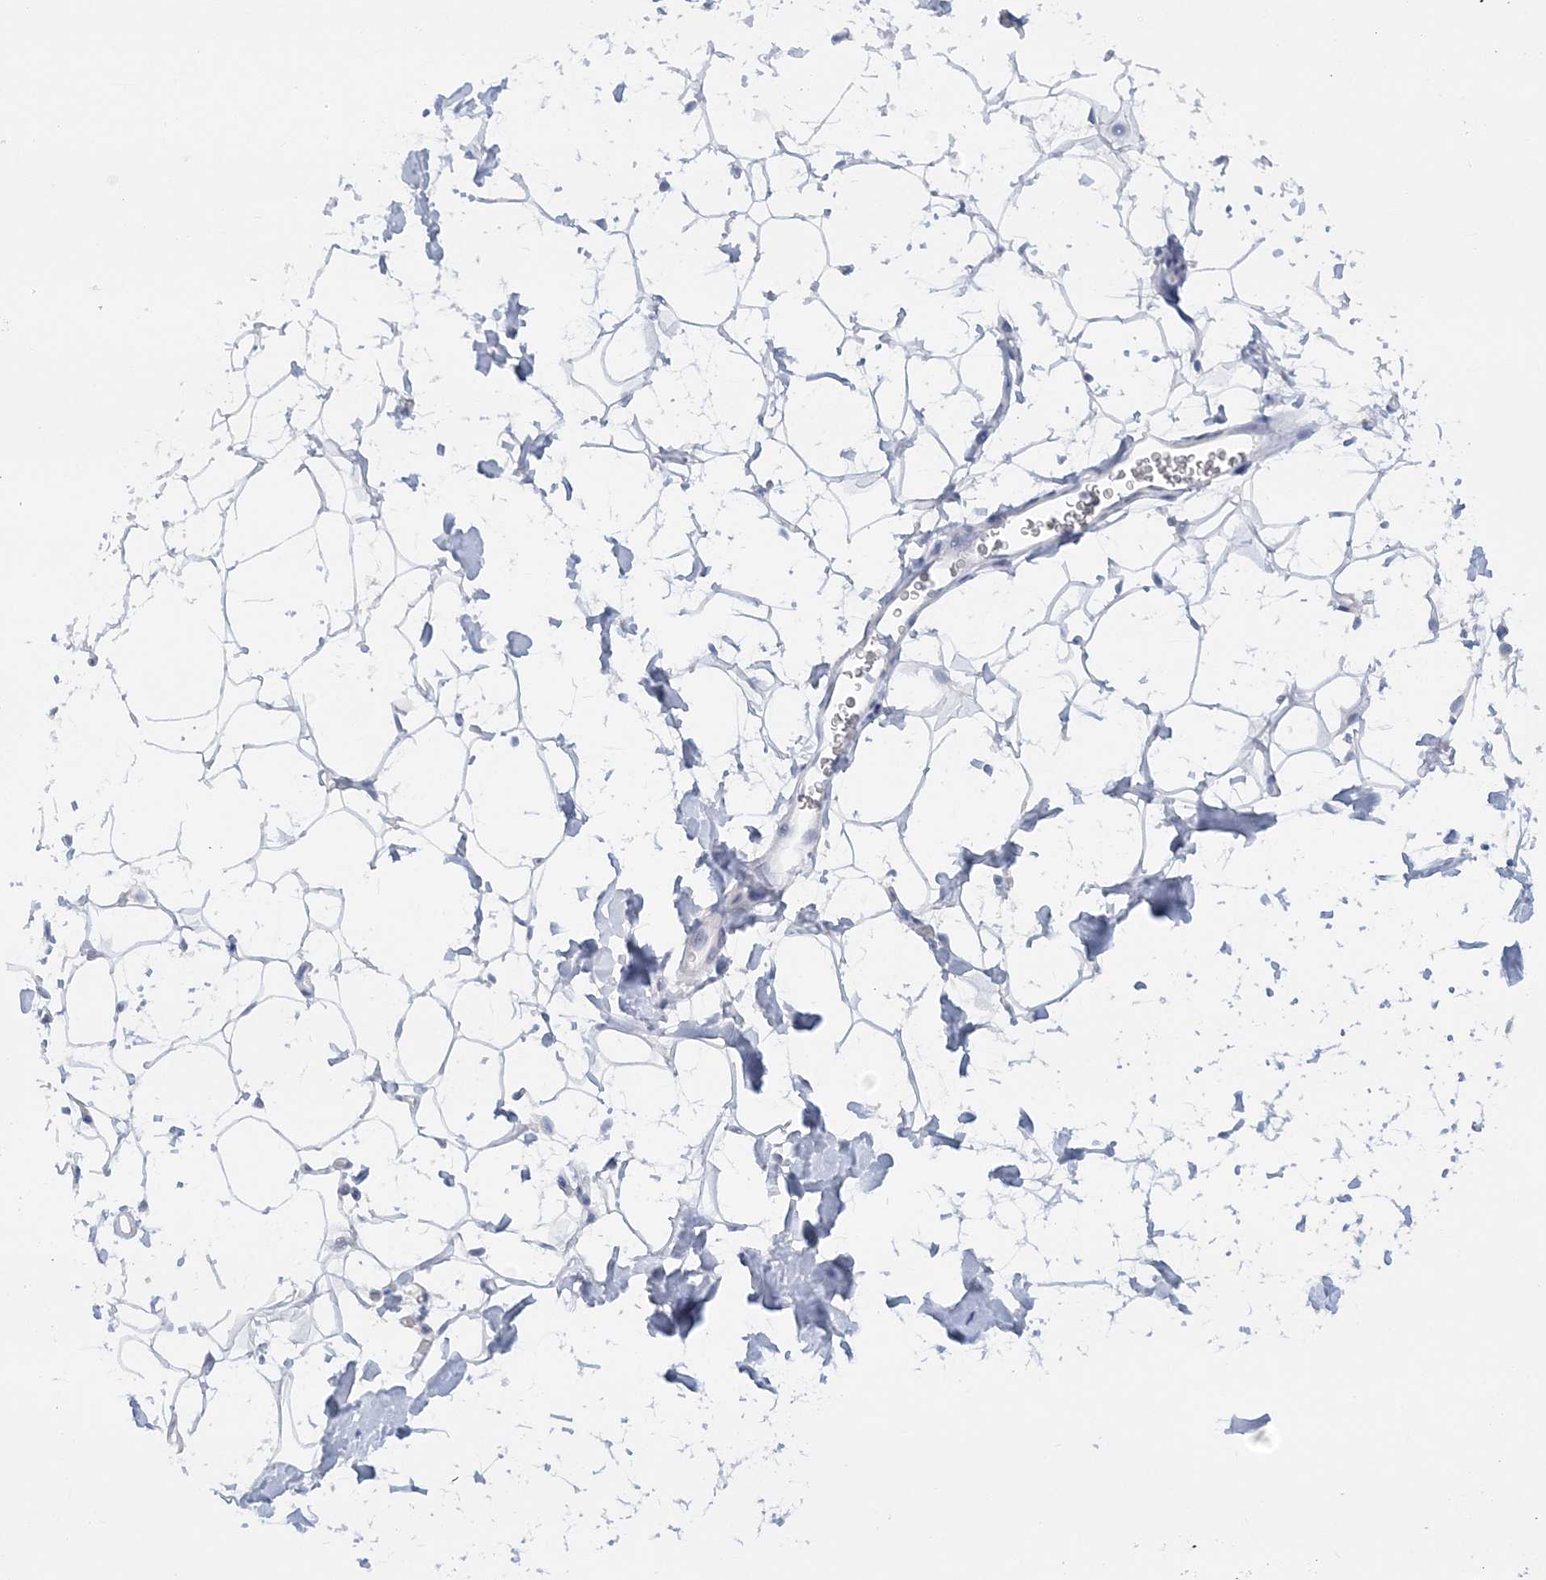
{"staining": {"intensity": "negative", "quantity": "none", "location": "none"}, "tissue": "adipose tissue", "cell_type": "Adipocytes", "image_type": "normal", "snomed": [{"axis": "morphology", "description": "Normal tissue, NOS"}, {"axis": "topography", "description": "Breast"}], "caption": "Immunohistochemistry (IHC) photomicrograph of benign adipose tissue stained for a protein (brown), which exhibits no positivity in adipocytes.", "gene": "ENSG00000288637", "patient": {"sex": "female", "age": 26}}